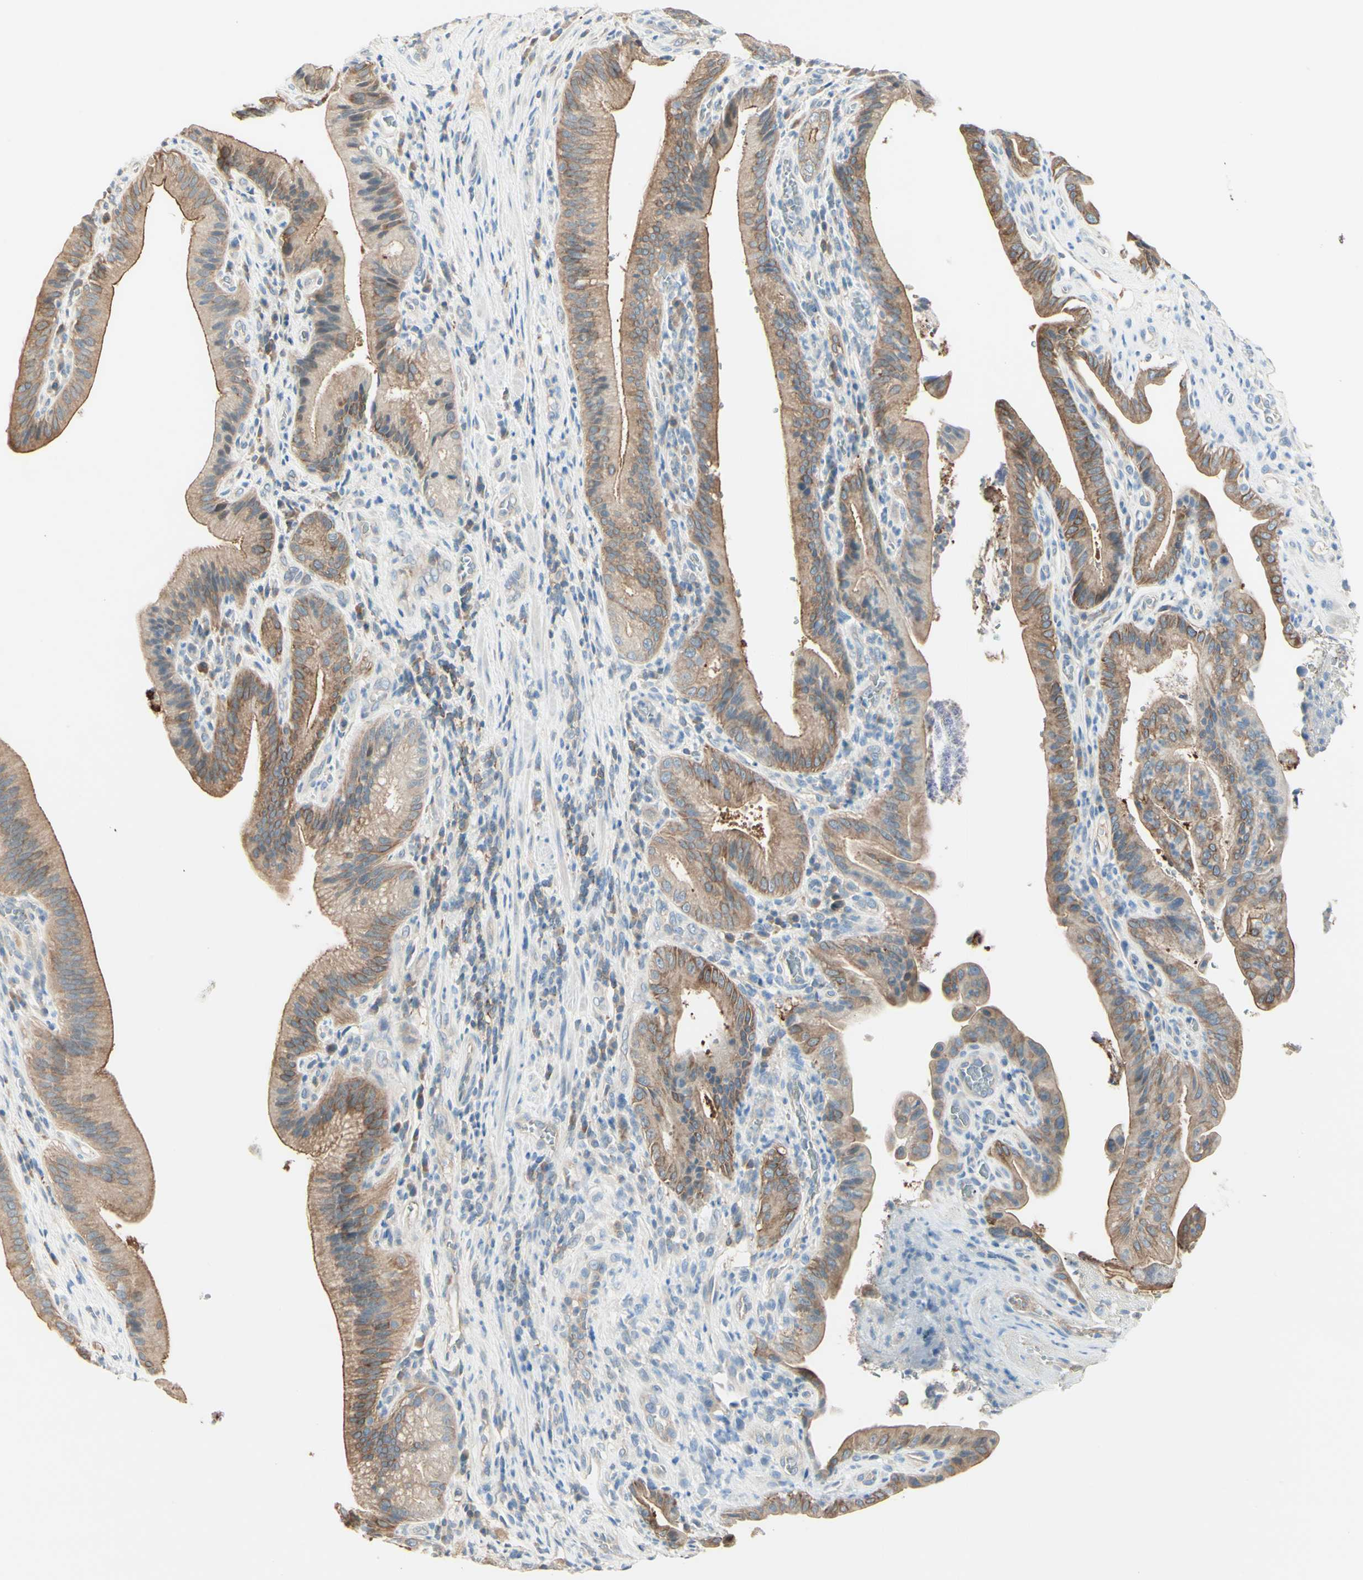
{"staining": {"intensity": "moderate", "quantity": ">75%", "location": "cytoplasmic/membranous"}, "tissue": "pancreatic cancer", "cell_type": "Tumor cells", "image_type": "cancer", "snomed": [{"axis": "morphology", "description": "Adenocarcinoma, NOS"}, {"axis": "topography", "description": "Pancreas"}], "caption": "Brown immunohistochemical staining in human pancreatic adenocarcinoma shows moderate cytoplasmic/membranous expression in approximately >75% of tumor cells.", "gene": "MTM1", "patient": {"sex": "female", "age": 75}}